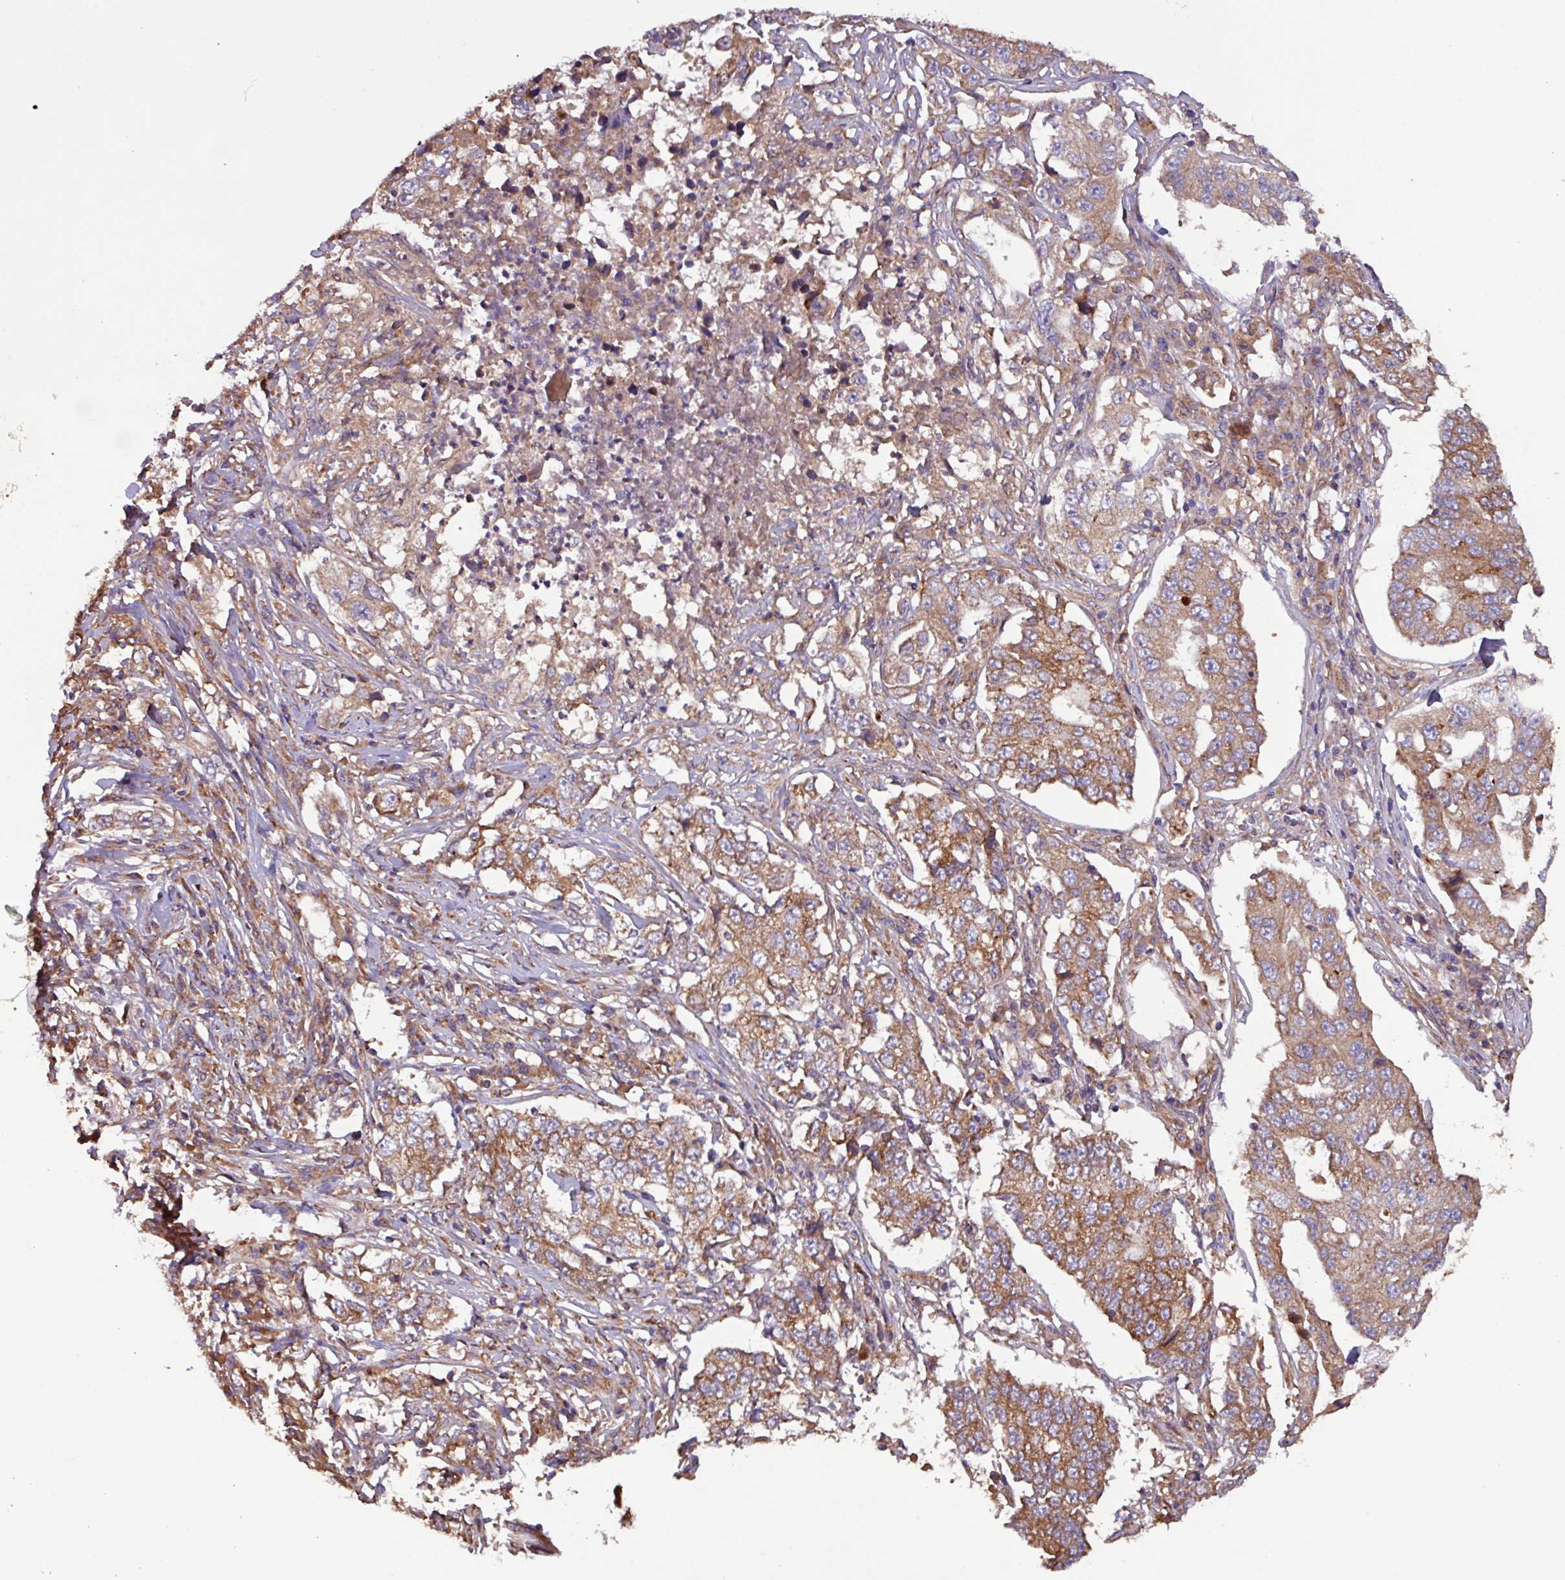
{"staining": {"intensity": "moderate", "quantity": ">75%", "location": "cytoplasmic/membranous"}, "tissue": "lung cancer", "cell_type": "Tumor cells", "image_type": "cancer", "snomed": [{"axis": "morphology", "description": "Adenocarcinoma, NOS"}, {"axis": "topography", "description": "Lung"}], "caption": "Immunohistochemistry histopathology image of neoplastic tissue: lung adenocarcinoma stained using IHC demonstrates medium levels of moderate protein expression localized specifically in the cytoplasmic/membranous of tumor cells, appearing as a cytoplasmic/membranous brown color.", "gene": "PTPRQ", "patient": {"sex": "female", "age": 51}}